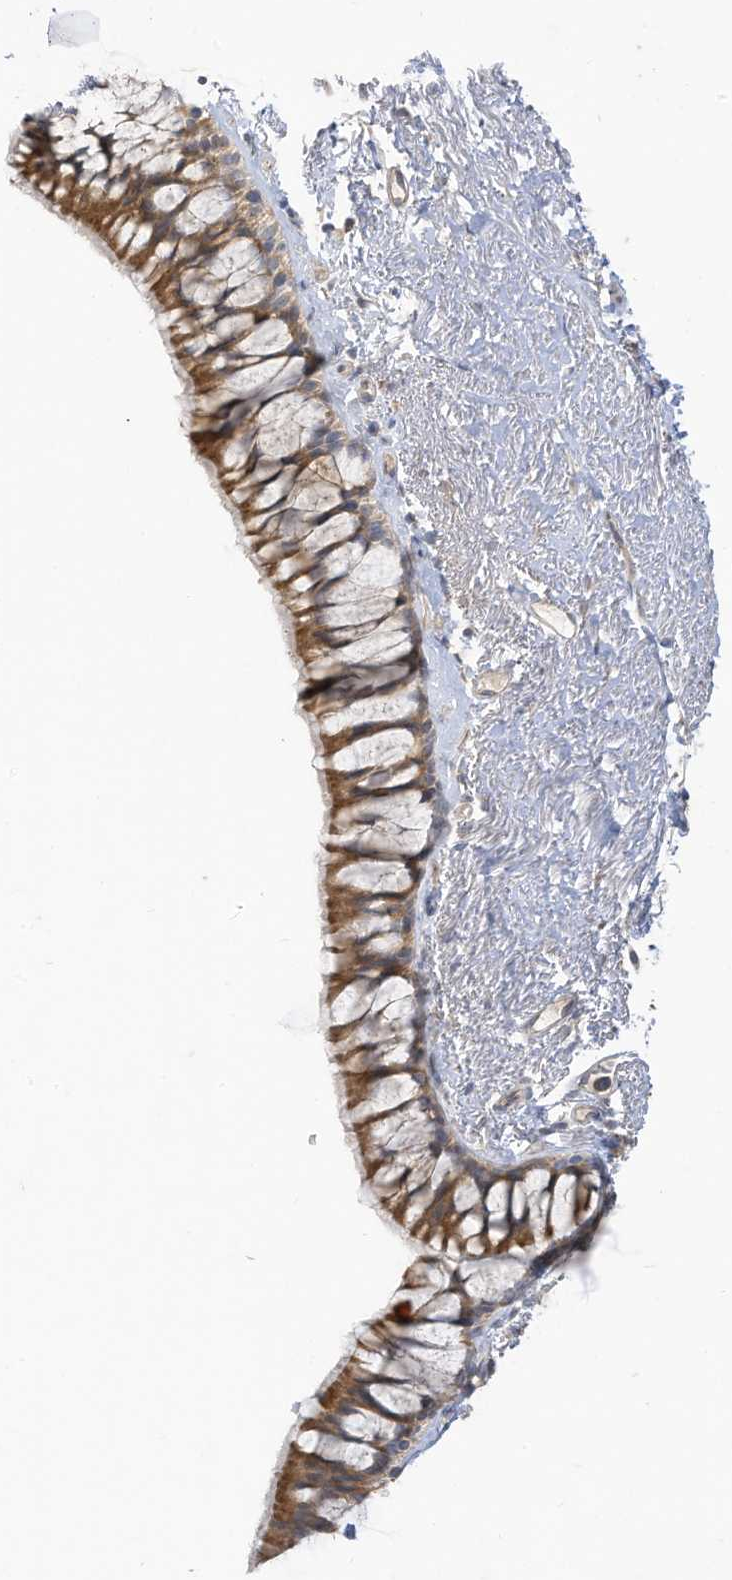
{"staining": {"intensity": "moderate", "quantity": ">75%", "location": "cytoplasmic/membranous"}, "tissue": "bronchus", "cell_type": "Respiratory epithelial cells", "image_type": "normal", "snomed": [{"axis": "morphology", "description": "Normal tissue, NOS"}, {"axis": "topography", "description": "Cartilage tissue"}, {"axis": "topography", "description": "Bronchus"}], "caption": "Immunohistochemical staining of unremarkable human bronchus displays moderate cytoplasmic/membranous protein expression in about >75% of respiratory epithelial cells.", "gene": "LRRN2", "patient": {"sex": "female", "age": 73}}